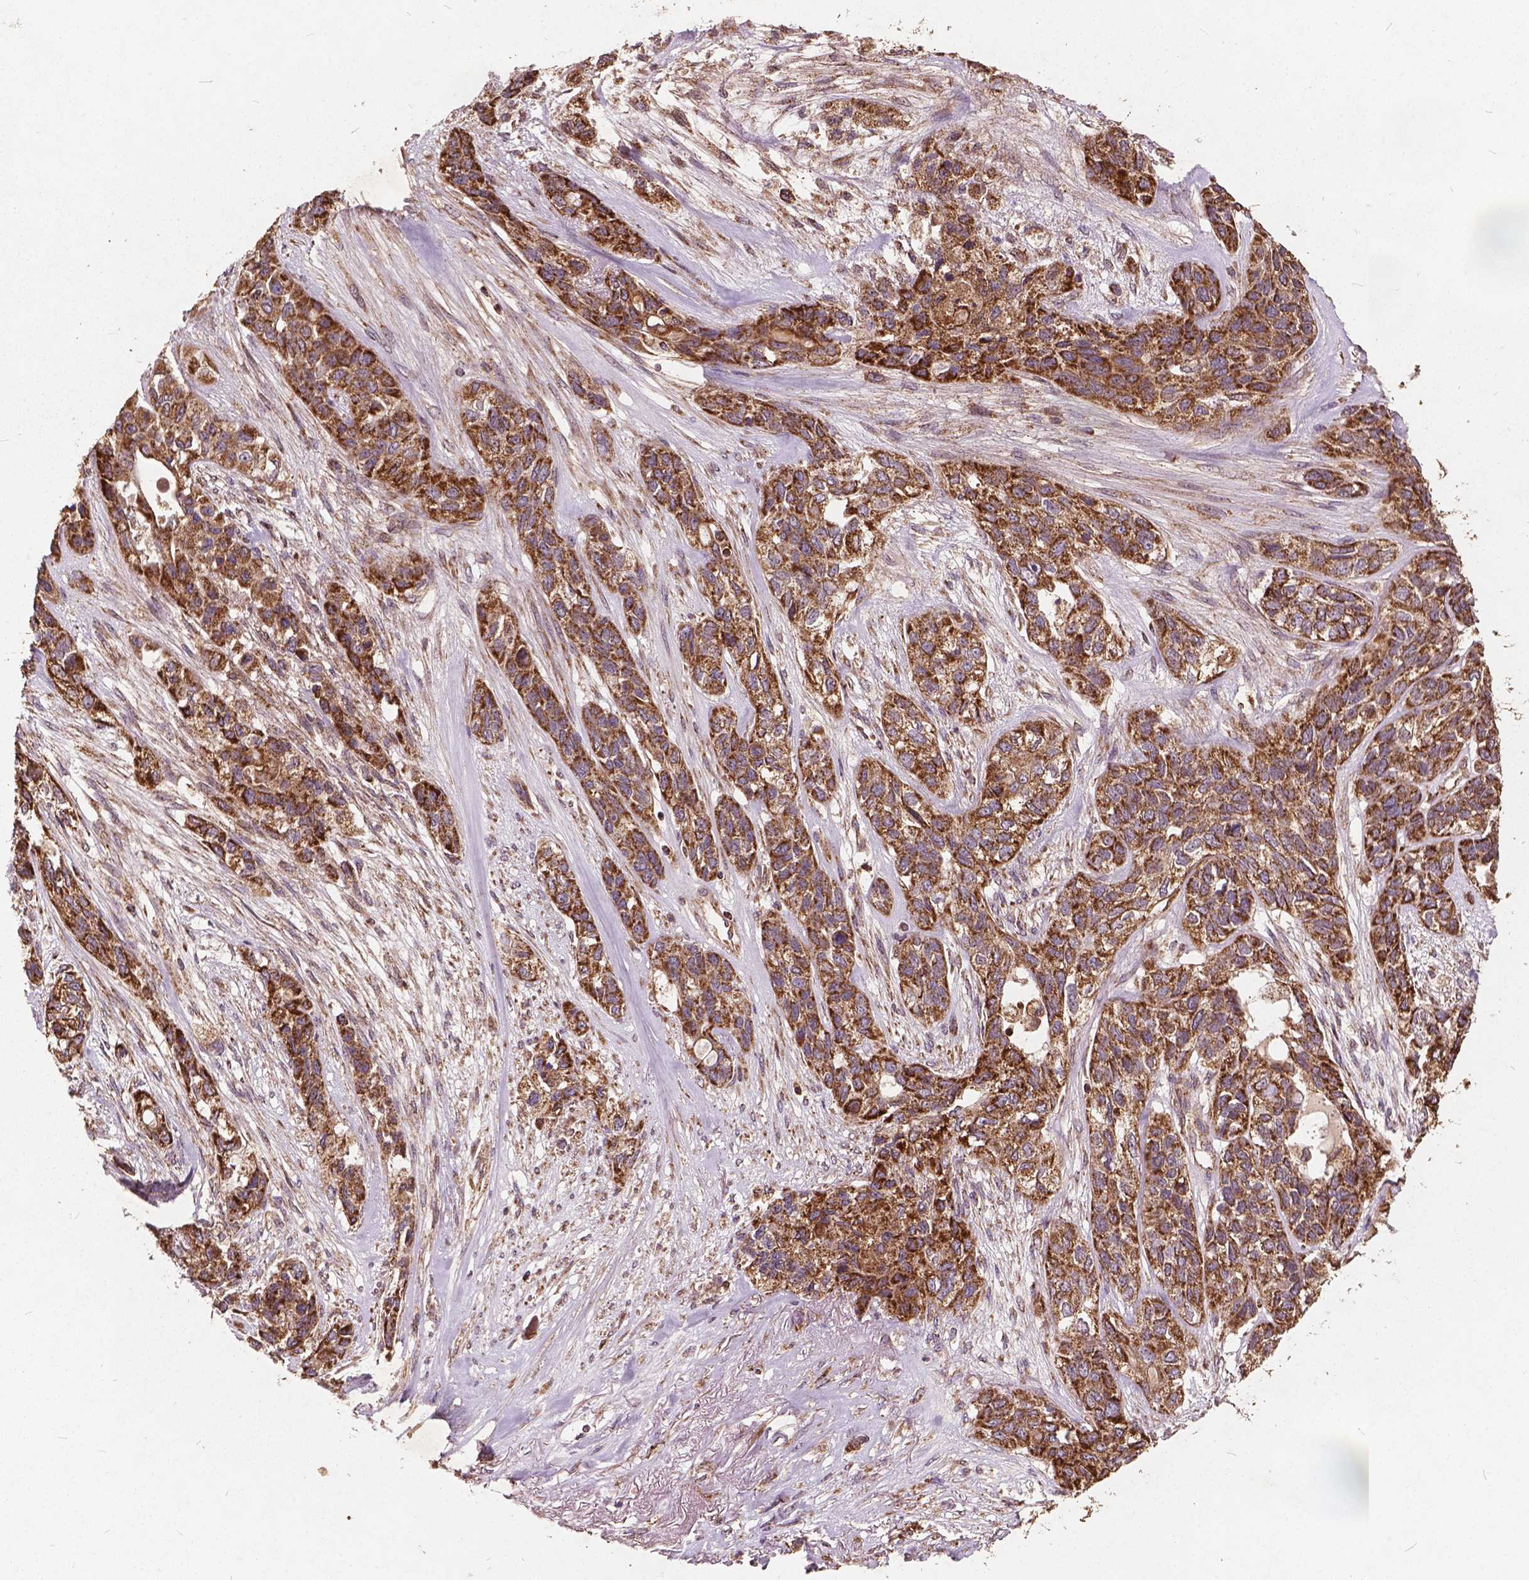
{"staining": {"intensity": "strong", "quantity": ">75%", "location": "cytoplasmic/membranous"}, "tissue": "lung cancer", "cell_type": "Tumor cells", "image_type": "cancer", "snomed": [{"axis": "morphology", "description": "Squamous cell carcinoma, NOS"}, {"axis": "topography", "description": "Lung"}], "caption": "Brown immunohistochemical staining in squamous cell carcinoma (lung) displays strong cytoplasmic/membranous staining in about >75% of tumor cells. The protein is stained brown, and the nuclei are stained in blue (DAB IHC with brightfield microscopy, high magnification).", "gene": "UBXN2A", "patient": {"sex": "female", "age": 70}}